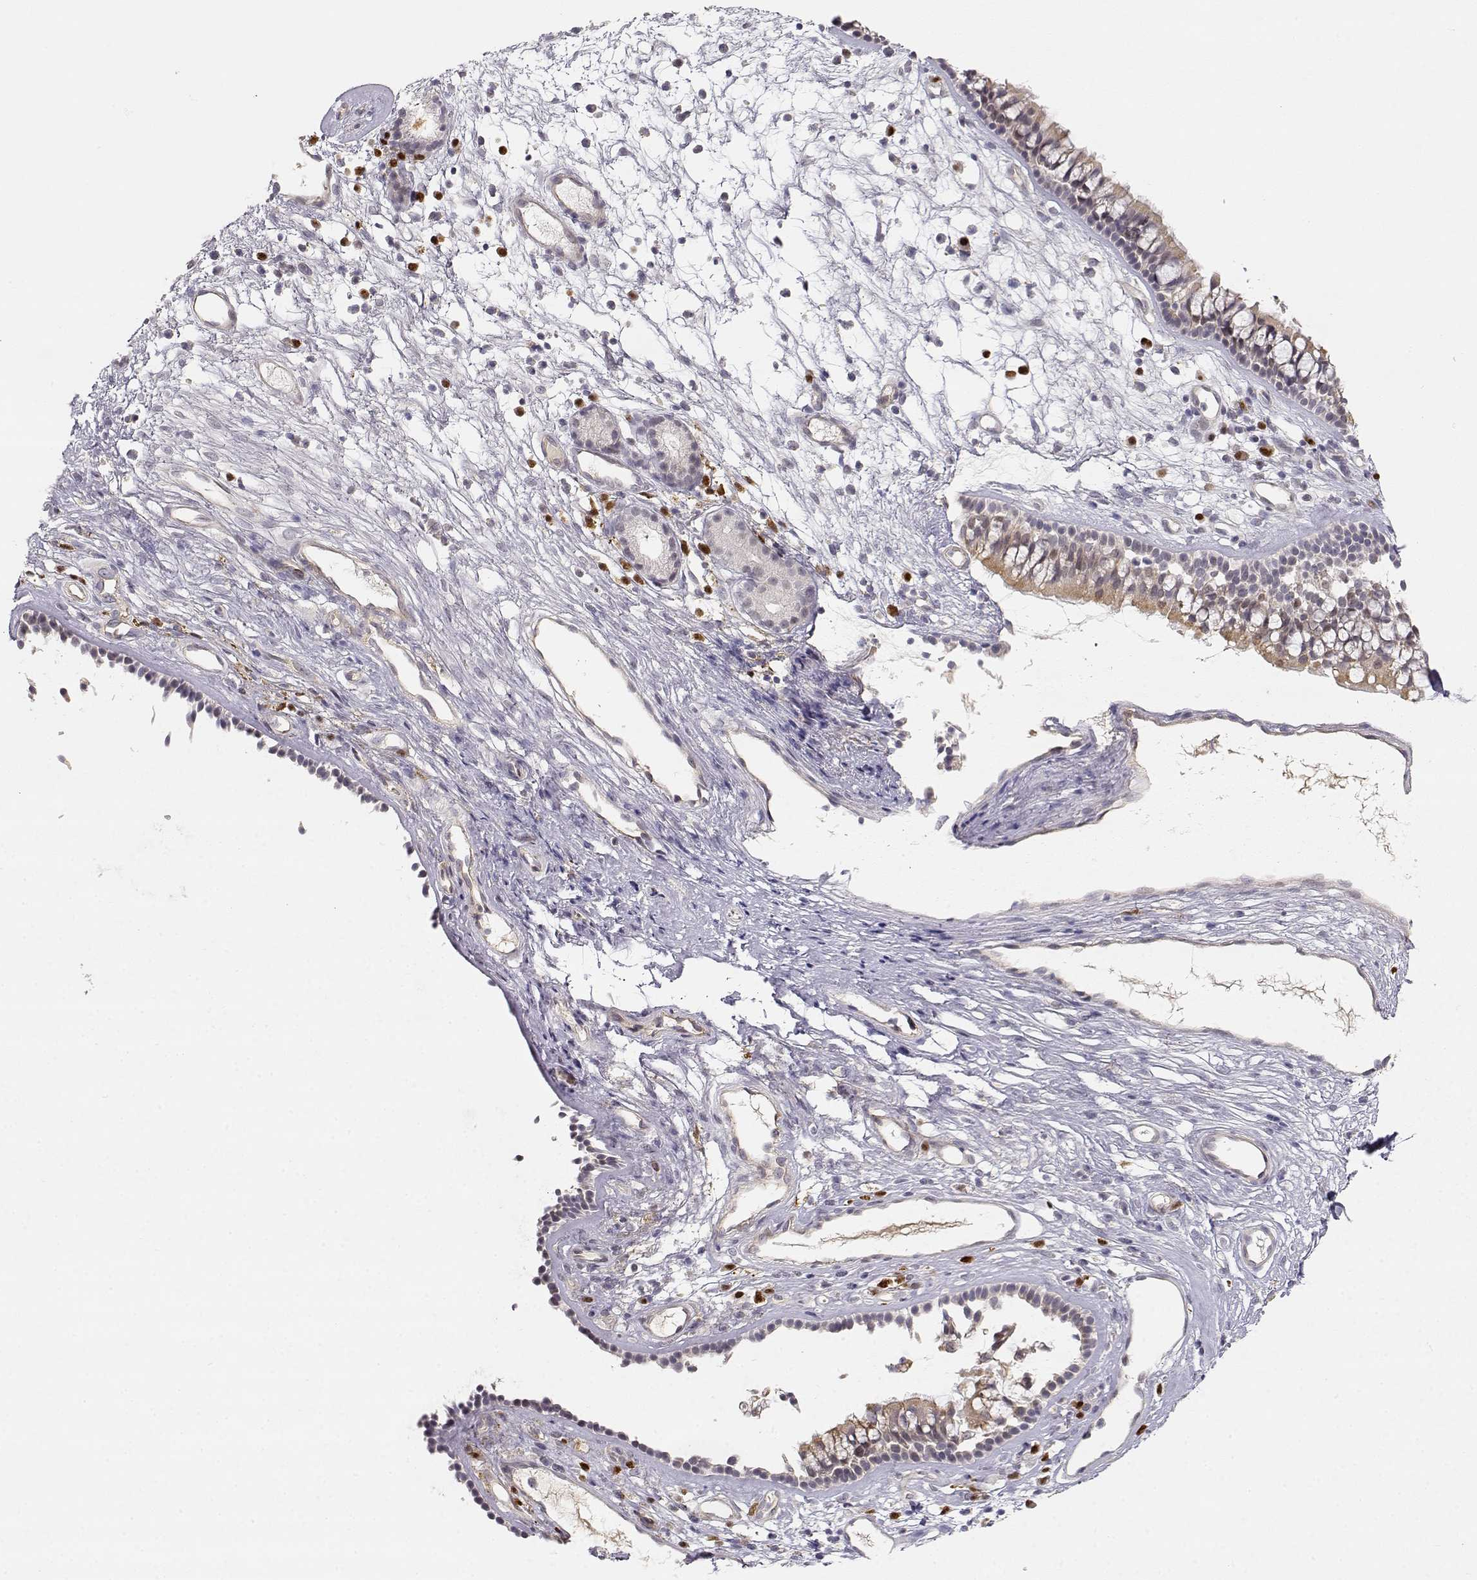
{"staining": {"intensity": "weak", "quantity": "<25%", "location": "cytoplasmic/membranous"}, "tissue": "nasopharynx", "cell_type": "Respiratory epithelial cells", "image_type": "normal", "snomed": [{"axis": "morphology", "description": "Normal tissue, NOS"}, {"axis": "topography", "description": "Nasopharynx"}], "caption": "IHC micrograph of benign nasopharynx: nasopharynx stained with DAB (3,3'-diaminobenzidine) demonstrates no significant protein positivity in respiratory epithelial cells.", "gene": "EAF2", "patient": {"sex": "male", "age": 77}}